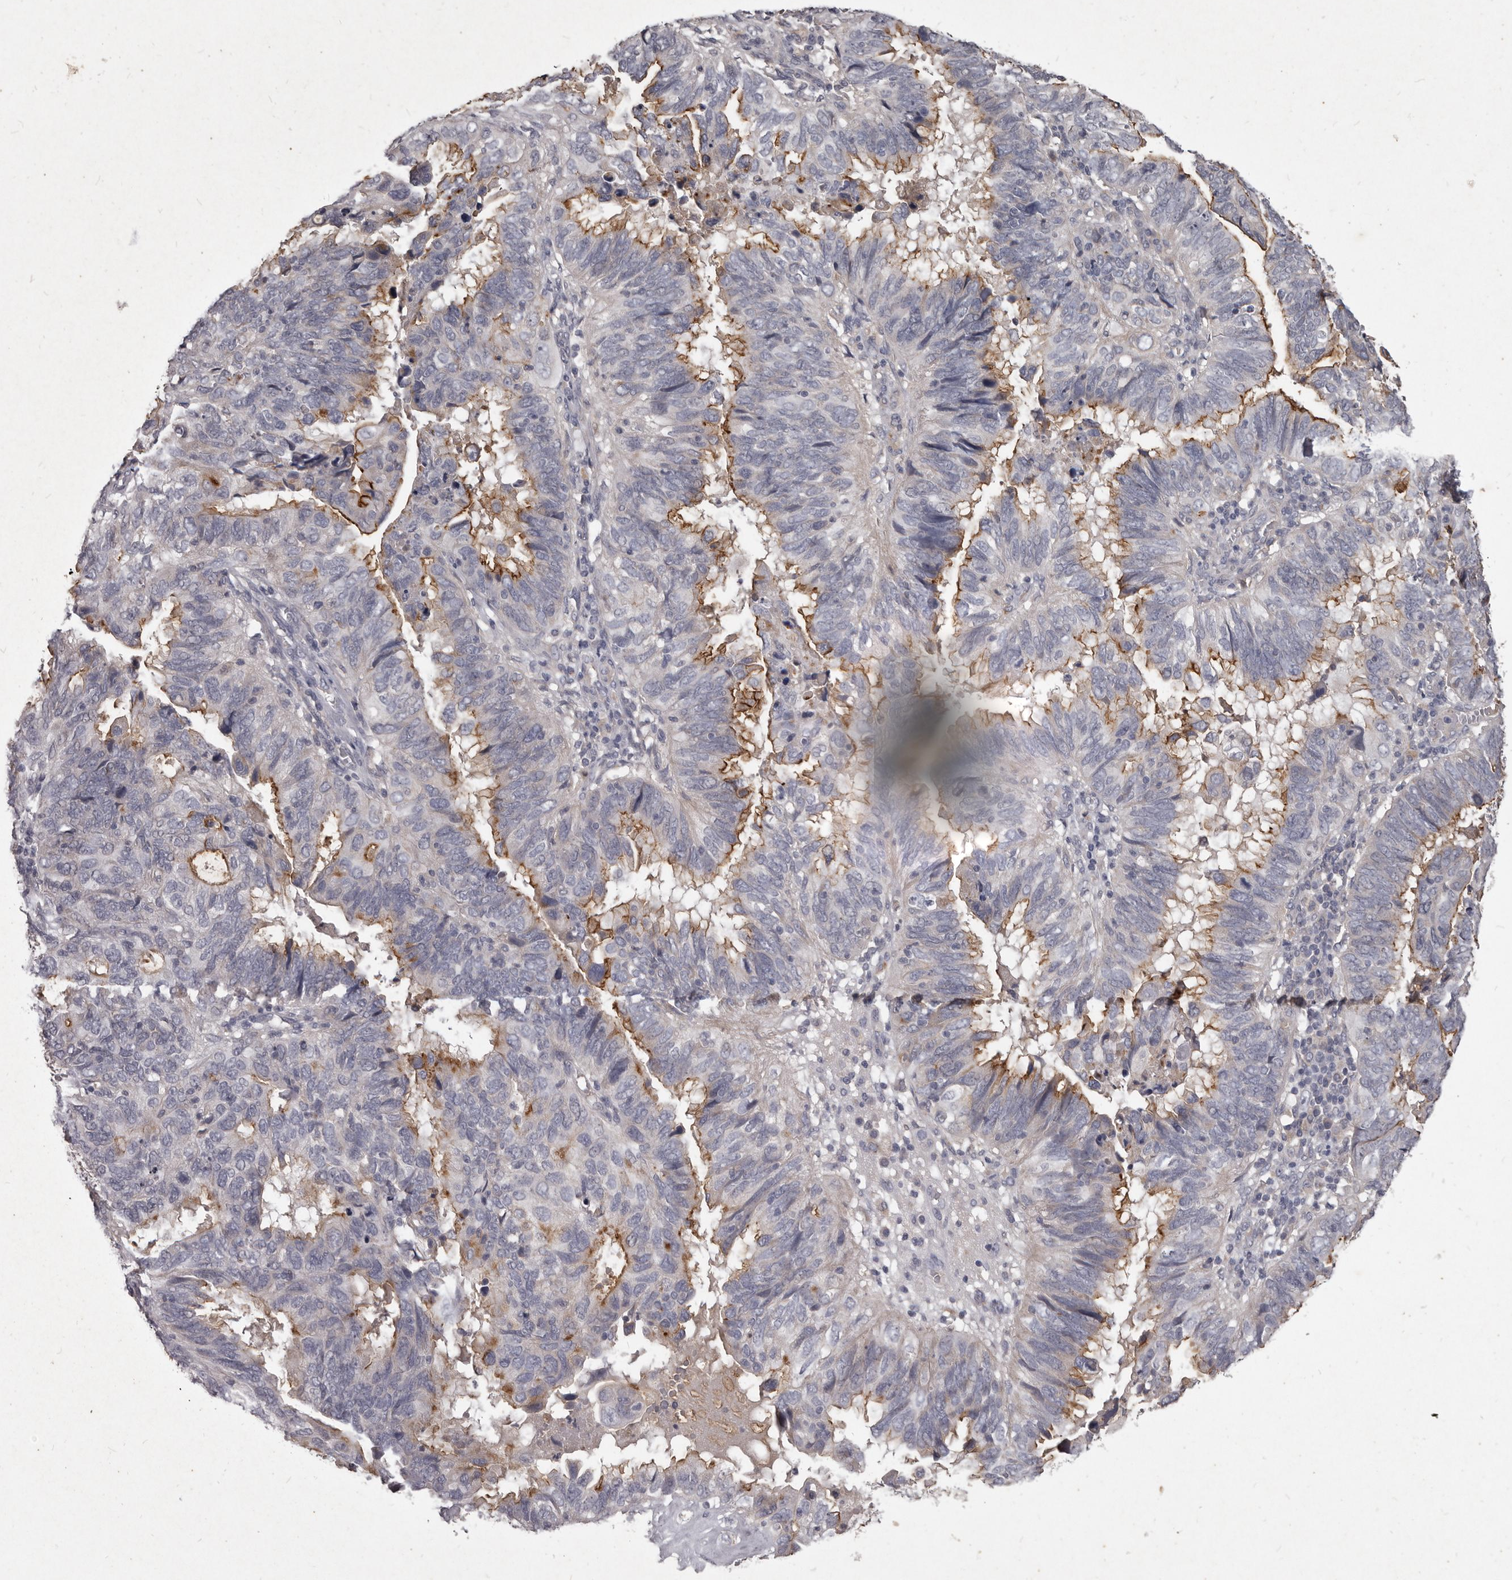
{"staining": {"intensity": "strong", "quantity": "<25%", "location": "cytoplasmic/membranous"}, "tissue": "endometrial cancer", "cell_type": "Tumor cells", "image_type": "cancer", "snomed": [{"axis": "morphology", "description": "Adenocarcinoma, NOS"}, {"axis": "topography", "description": "Uterus"}], "caption": "High-magnification brightfield microscopy of endometrial adenocarcinoma stained with DAB (brown) and counterstained with hematoxylin (blue). tumor cells exhibit strong cytoplasmic/membranous positivity is present in approximately<25% of cells. (DAB = brown stain, brightfield microscopy at high magnification).", "gene": "GPRC5C", "patient": {"sex": "female", "age": 77}}